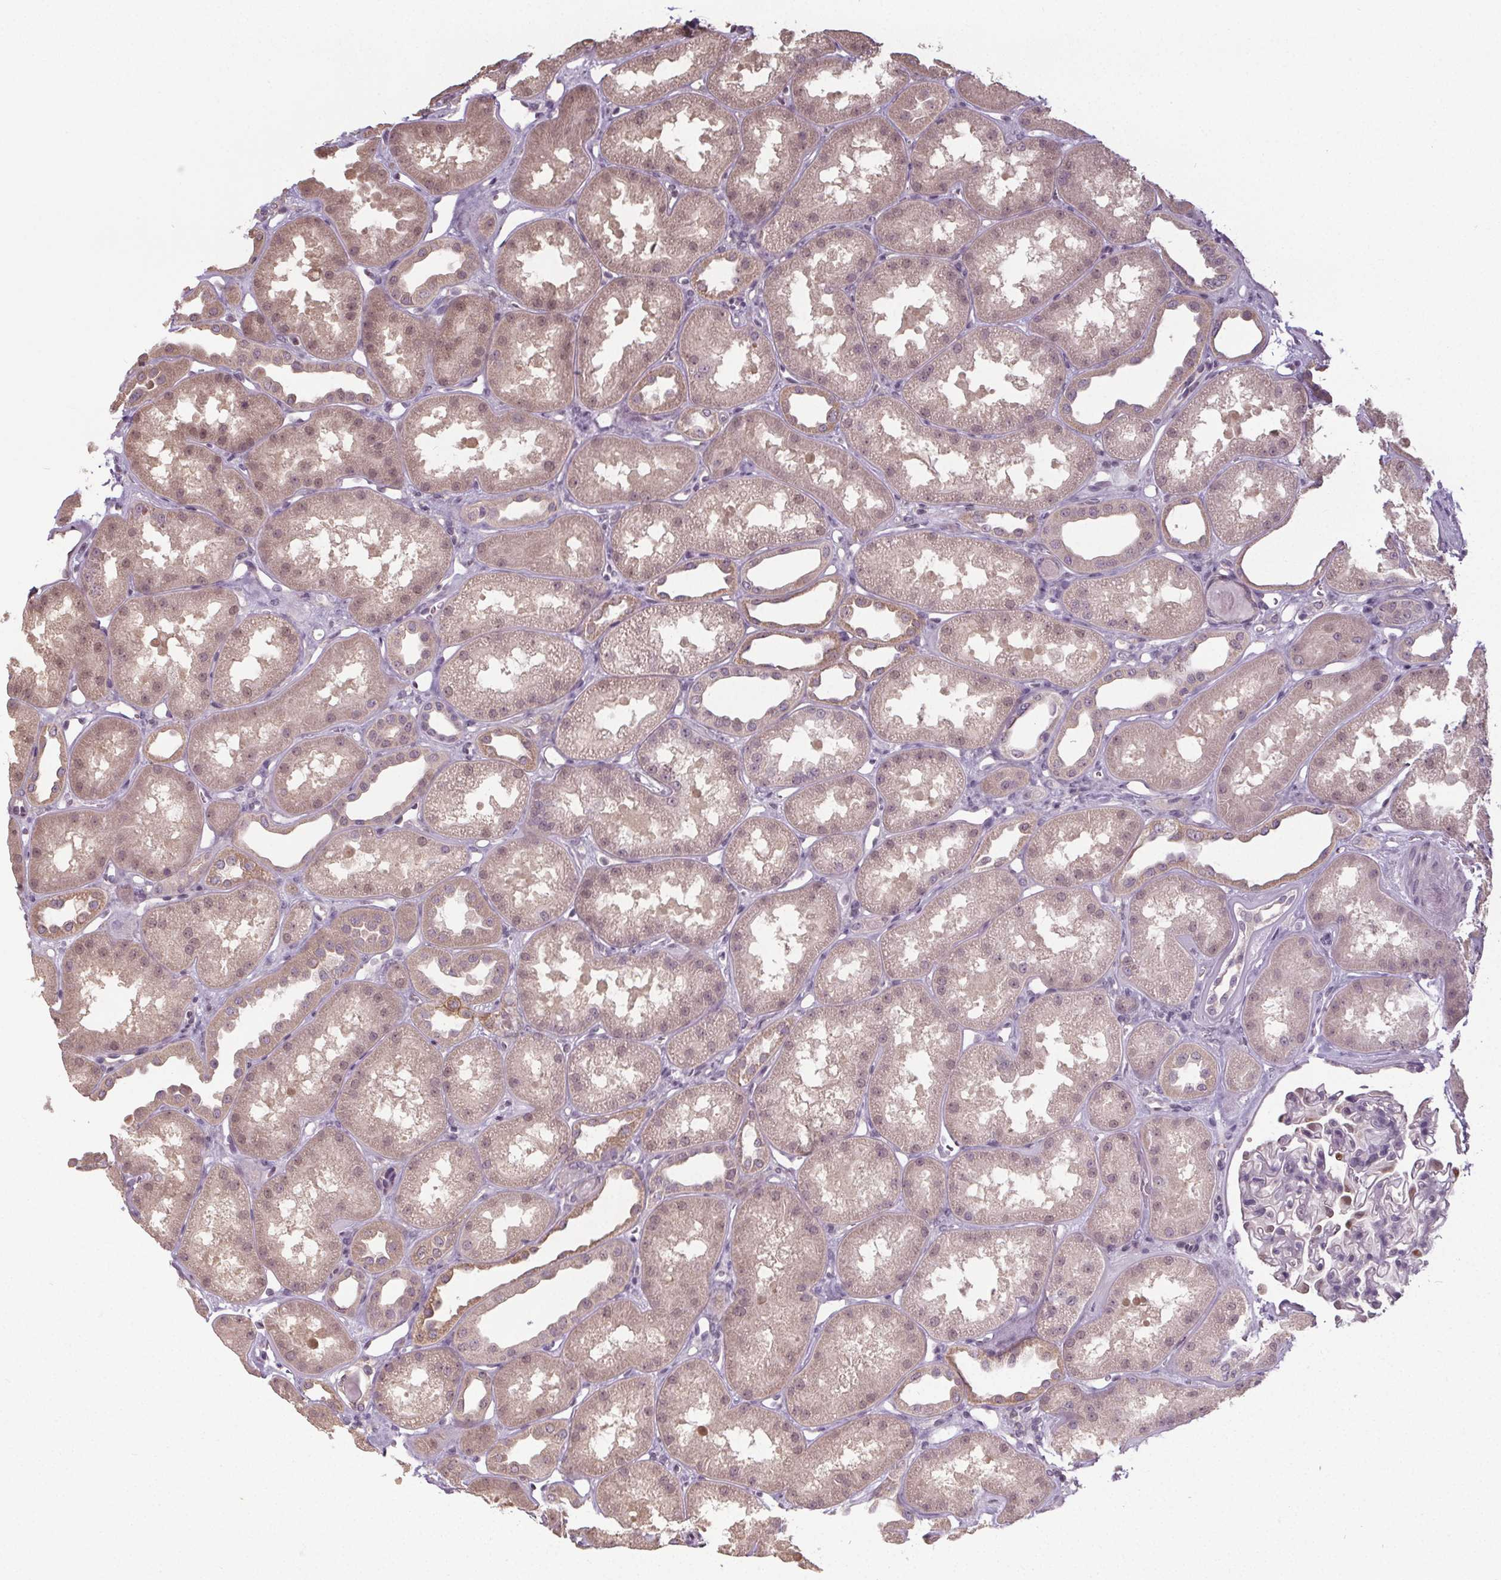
{"staining": {"intensity": "negative", "quantity": "none", "location": "none"}, "tissue": "kidney", "cell_type": "Cells in glomeruli", "image_type": "normal", "snomed": [{"axis": "morphology", "description": "Normal tissue, NOS"}, {"axis": "topography", "description": "Kidney"}], "caption": "Photomicrograph shows no protein positivity in cells in glomeruli of benign kidney.", "gene": "SLC26A2", "patient": {"sex": "male", "age": 61}}